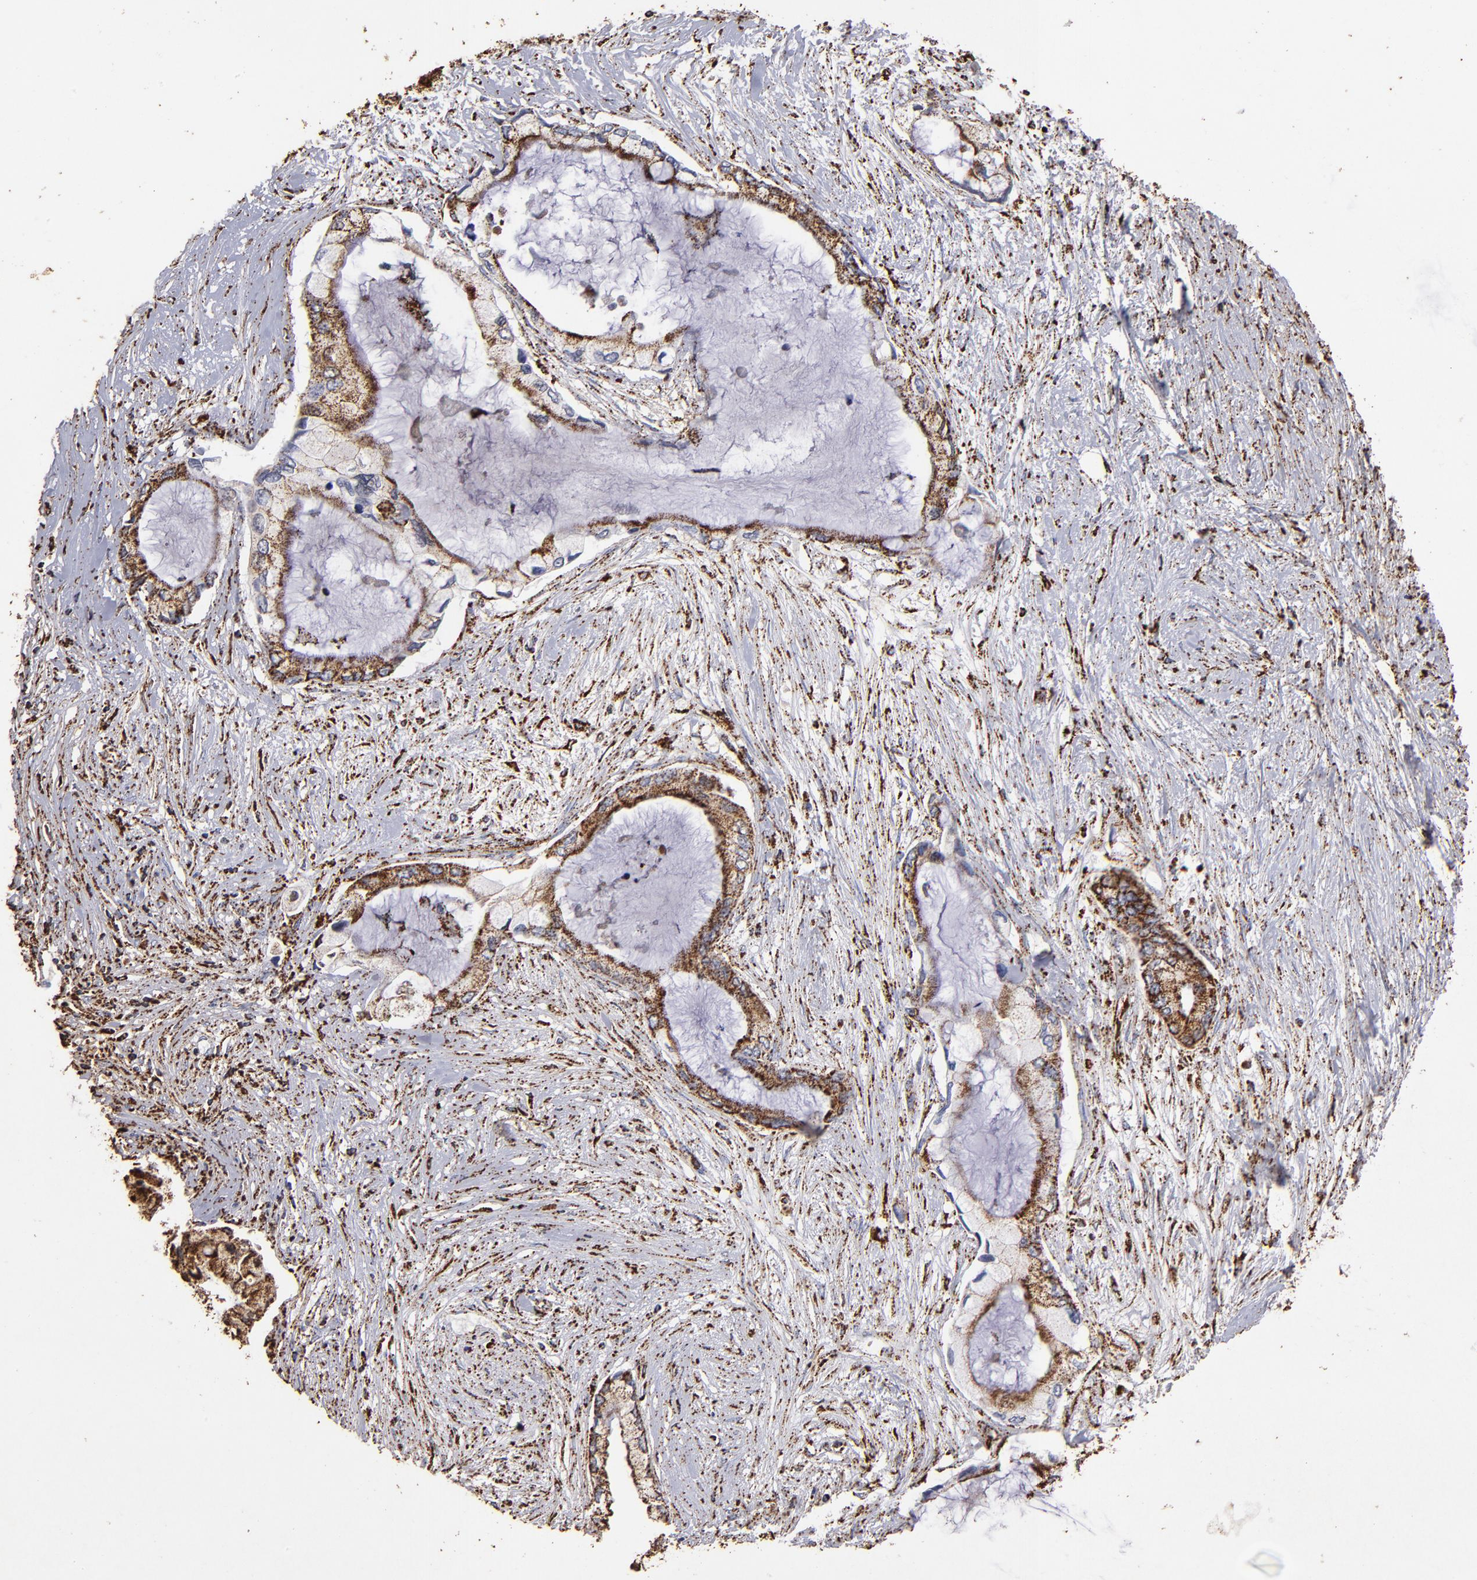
{"staining": {"intensity": "strong", "quantity": ">75%", "location": "cytoplasmic/membranous"}, "tissue": "pancreatic cancer", "cell_type": "Tumor cells", "image_type": "cancer", "snomed": [{"axis": "morphology", "description": "Adenocarcinoma, NOS"}, {"axis": "topography", "description": "Pancreas"}], "caption": "Protein expression analysis of human adenocarcinoma (pancreatic) reveals strong cytoplasmic/membranous positivity in about >75% of tumor cells.", "gene": "SOD2", "patient": {"sex": "female", "age": 59}}